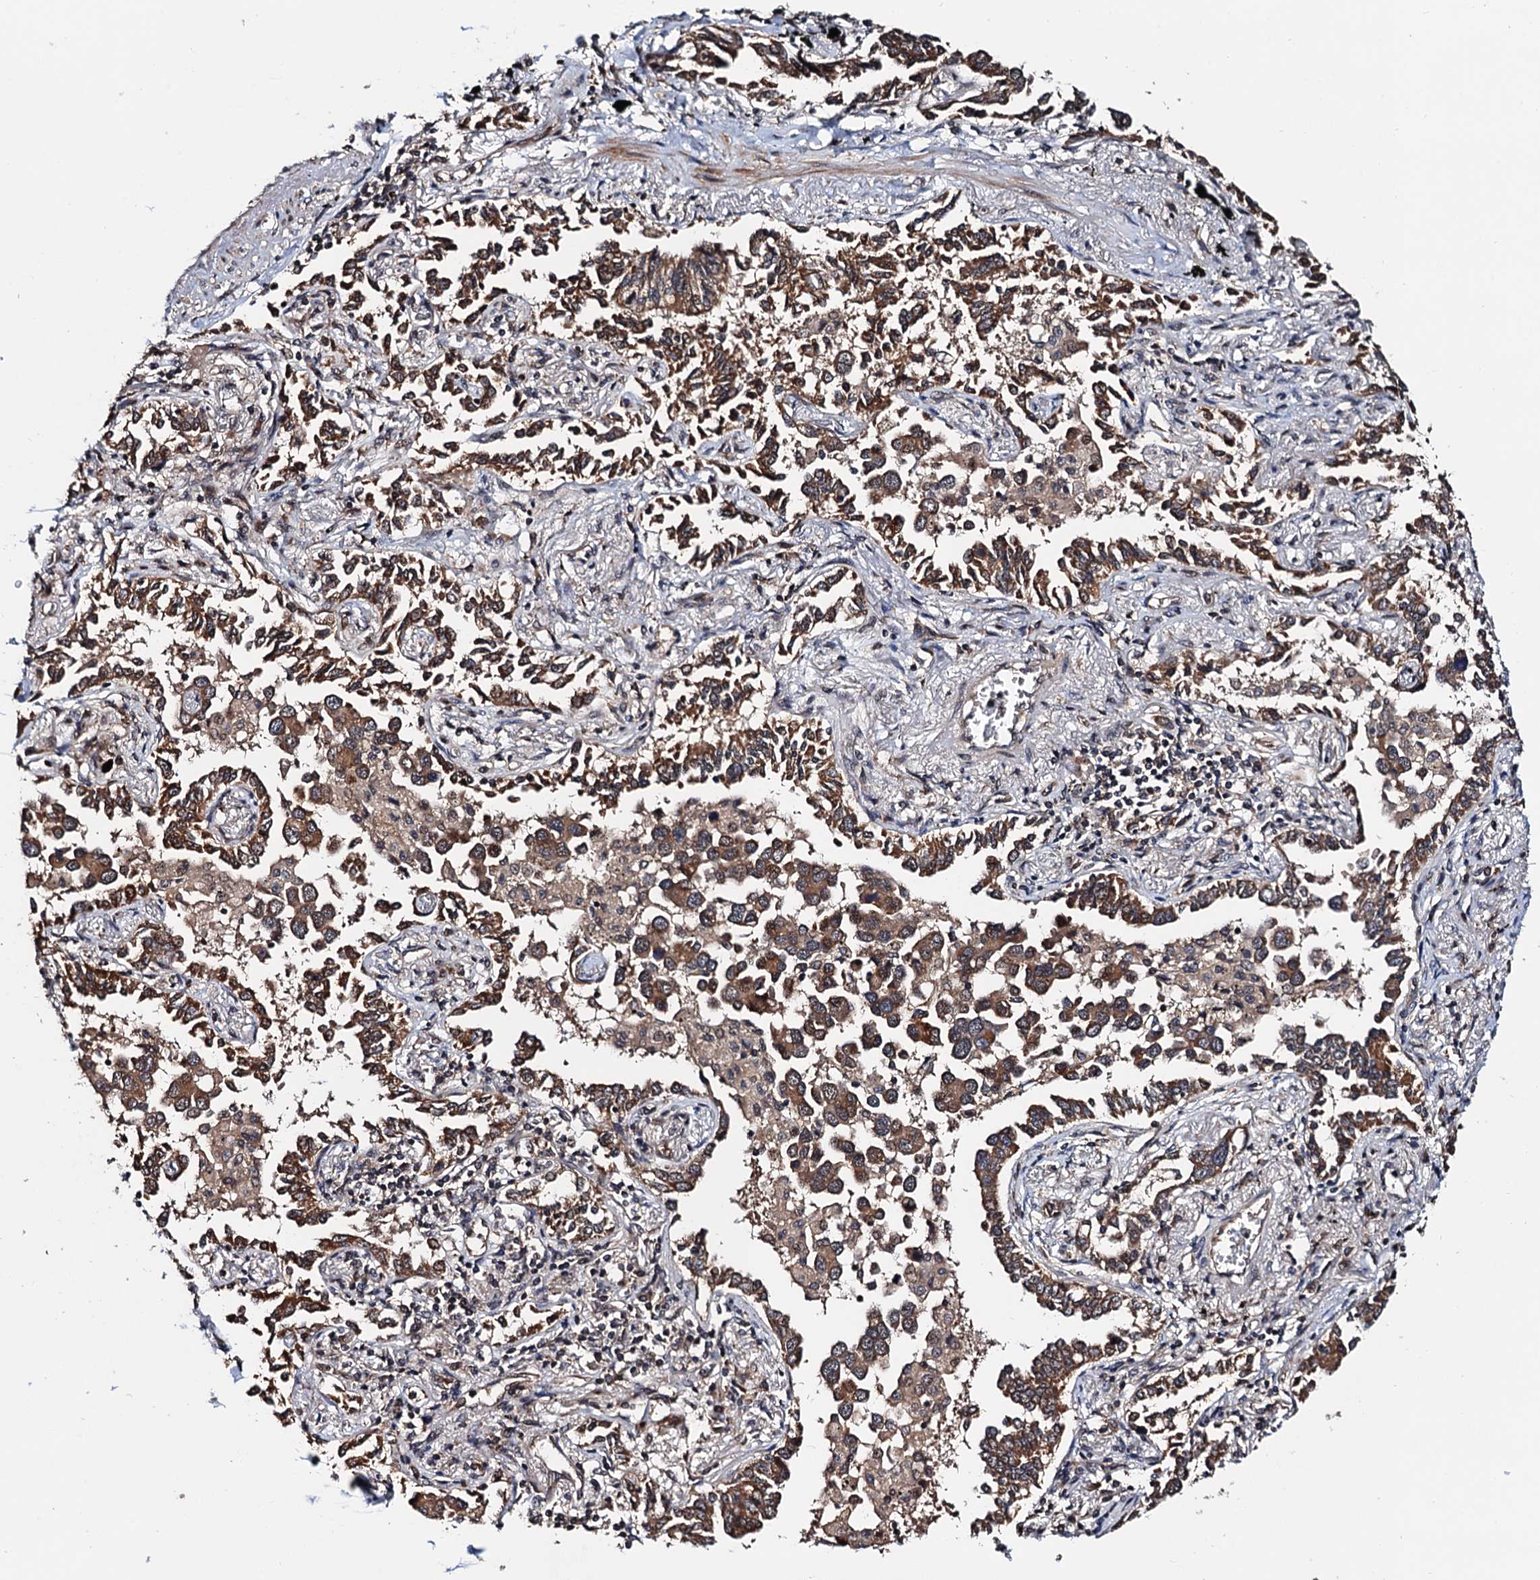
{"staining": {"intensity": "moderate", "quantity": ">75%", "location": "cytoplasmic/membranous"}, "tissue": "lung cancer", "cell_type": "Tumor cells", "image_type": "cancer", "snomed": [{"axis": "morphology", "description": "Adenocarcinoma, NOS"}, {"axis": "topography", "description": "Lung"}], "caption": "A brown stain labels moderate cytoplasmic/membranous expression of a protein in lung cancer tumor cells.", "gene": "NAA16", "patient": {"sex": "male", "age": 67}}